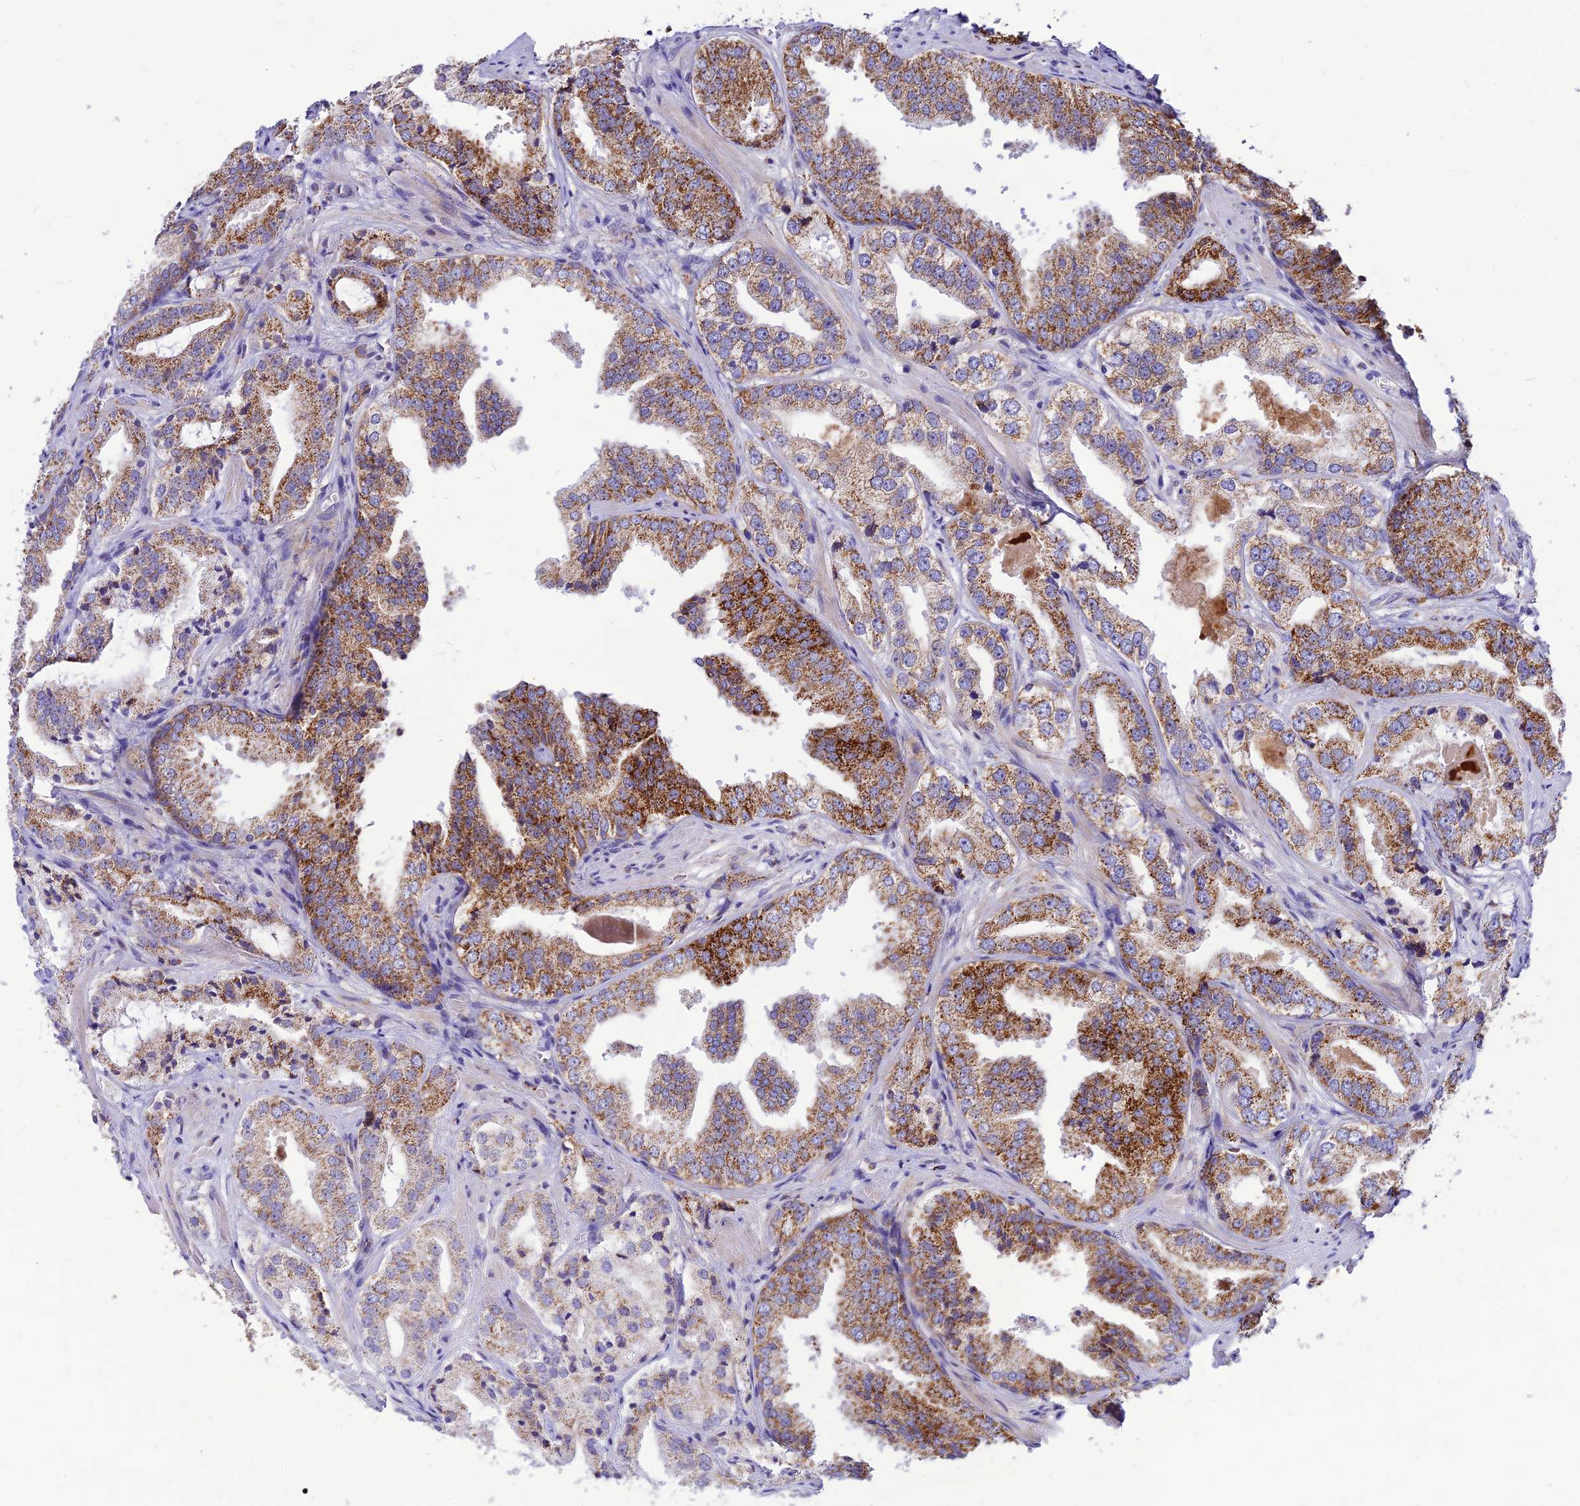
{"staining": {"intensity": "strong", "quantity": "25%-75%", "location": "cytoplasmic/membranous"}, "tissue": "prostate cancer", "cell_type": "Tumor cells", "image_type": "cancer", "snomed": [{"axis": "morphology", "description": "Adenocarcinoma, Low grade"}, {"axis": "topography", "description": "Prostate"}], "caption": "Immunohistochemistry (DAB) staining of prostate low-grade adenocarcinoma exhibits strong cytoplasmic/membranous protein staining in approximately 25%-75% of tumor cells.", "gene": "ECI1", "patient": {"sex": "male", "age": 60}}